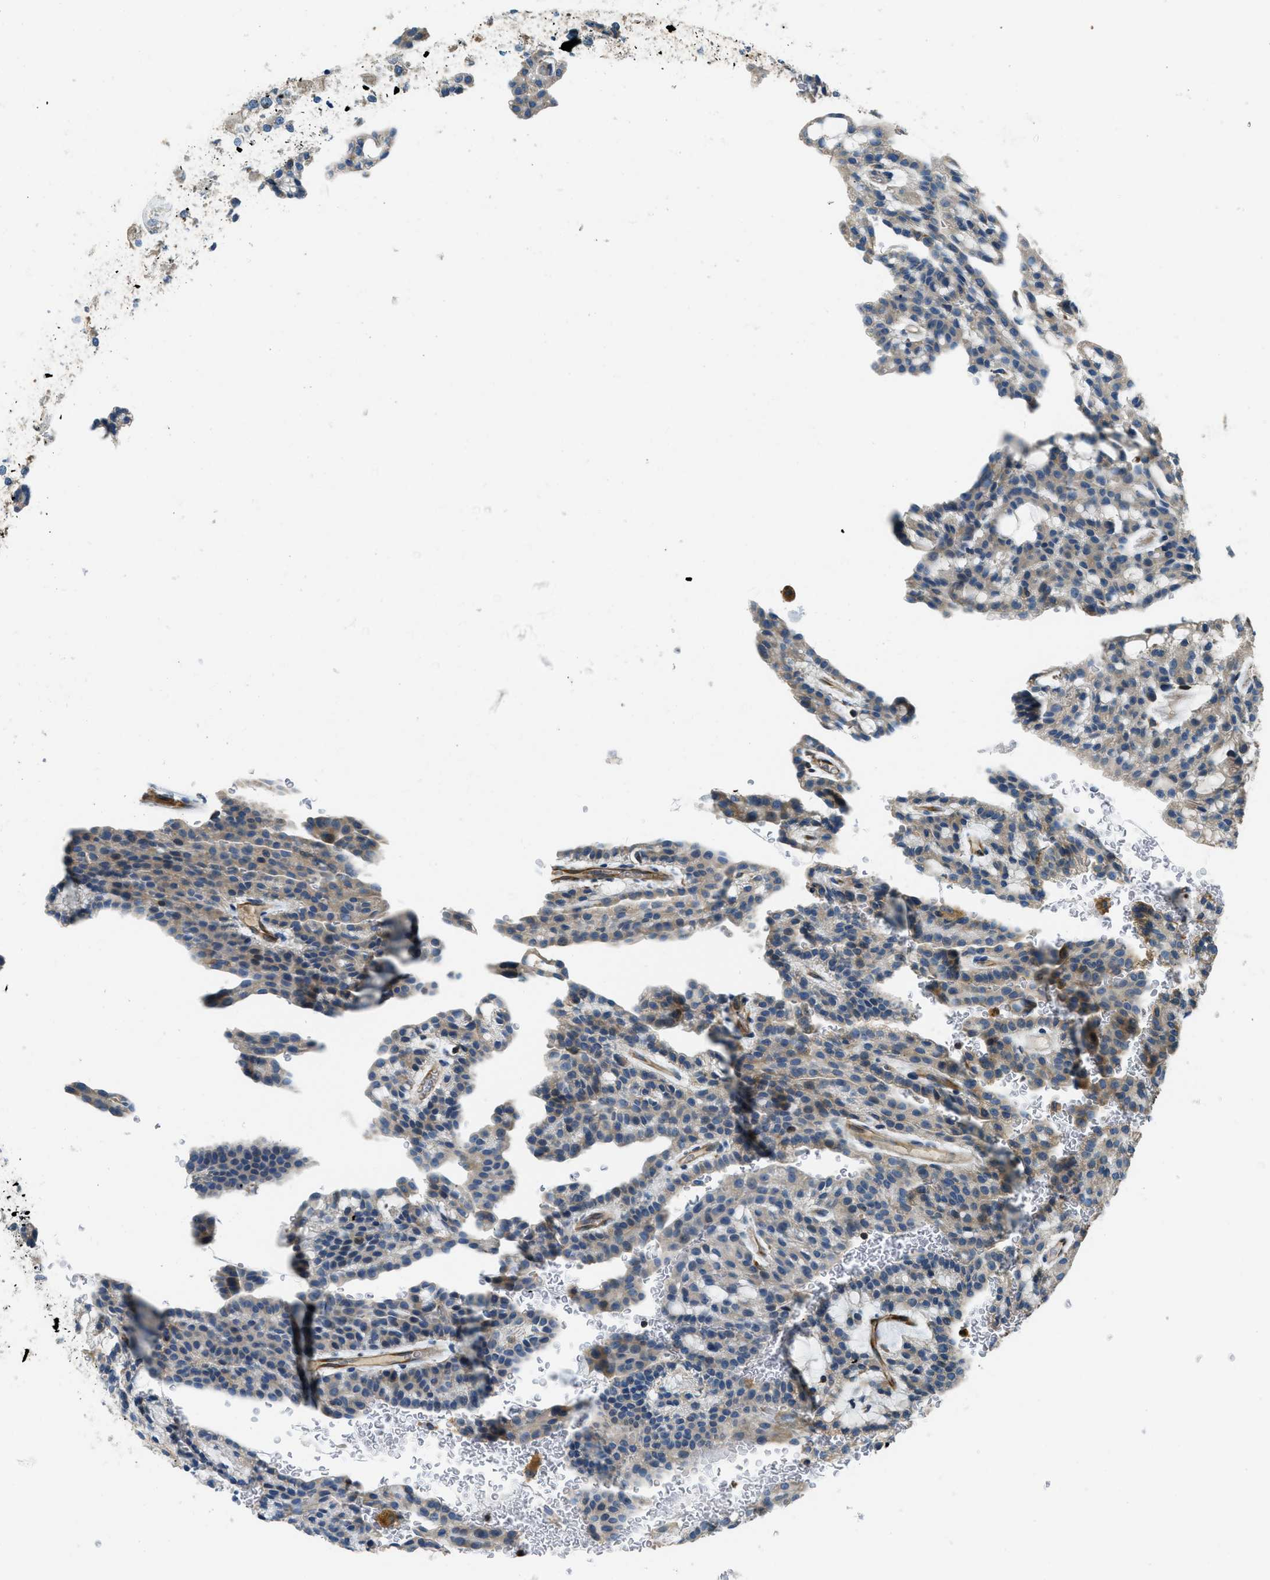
{"staining": {"intensity": "weak", "quantity": "<25%", "location": "cytoplasmic/membranous"}, "tissue": "renal cancer", "cell_type": "Tumor cells", "image_type": "cancer", "snomed": [{"axis": "morphology", "description": "Adenocarcinoma, NOS"}, {"axis": "topography", "description": "Kidney"}], "caption": "IHC of human renal cancer reveals no staining in tumor cells.", "gene": "GIMAP8", "patient": {"sex": "male", "age": 63}}